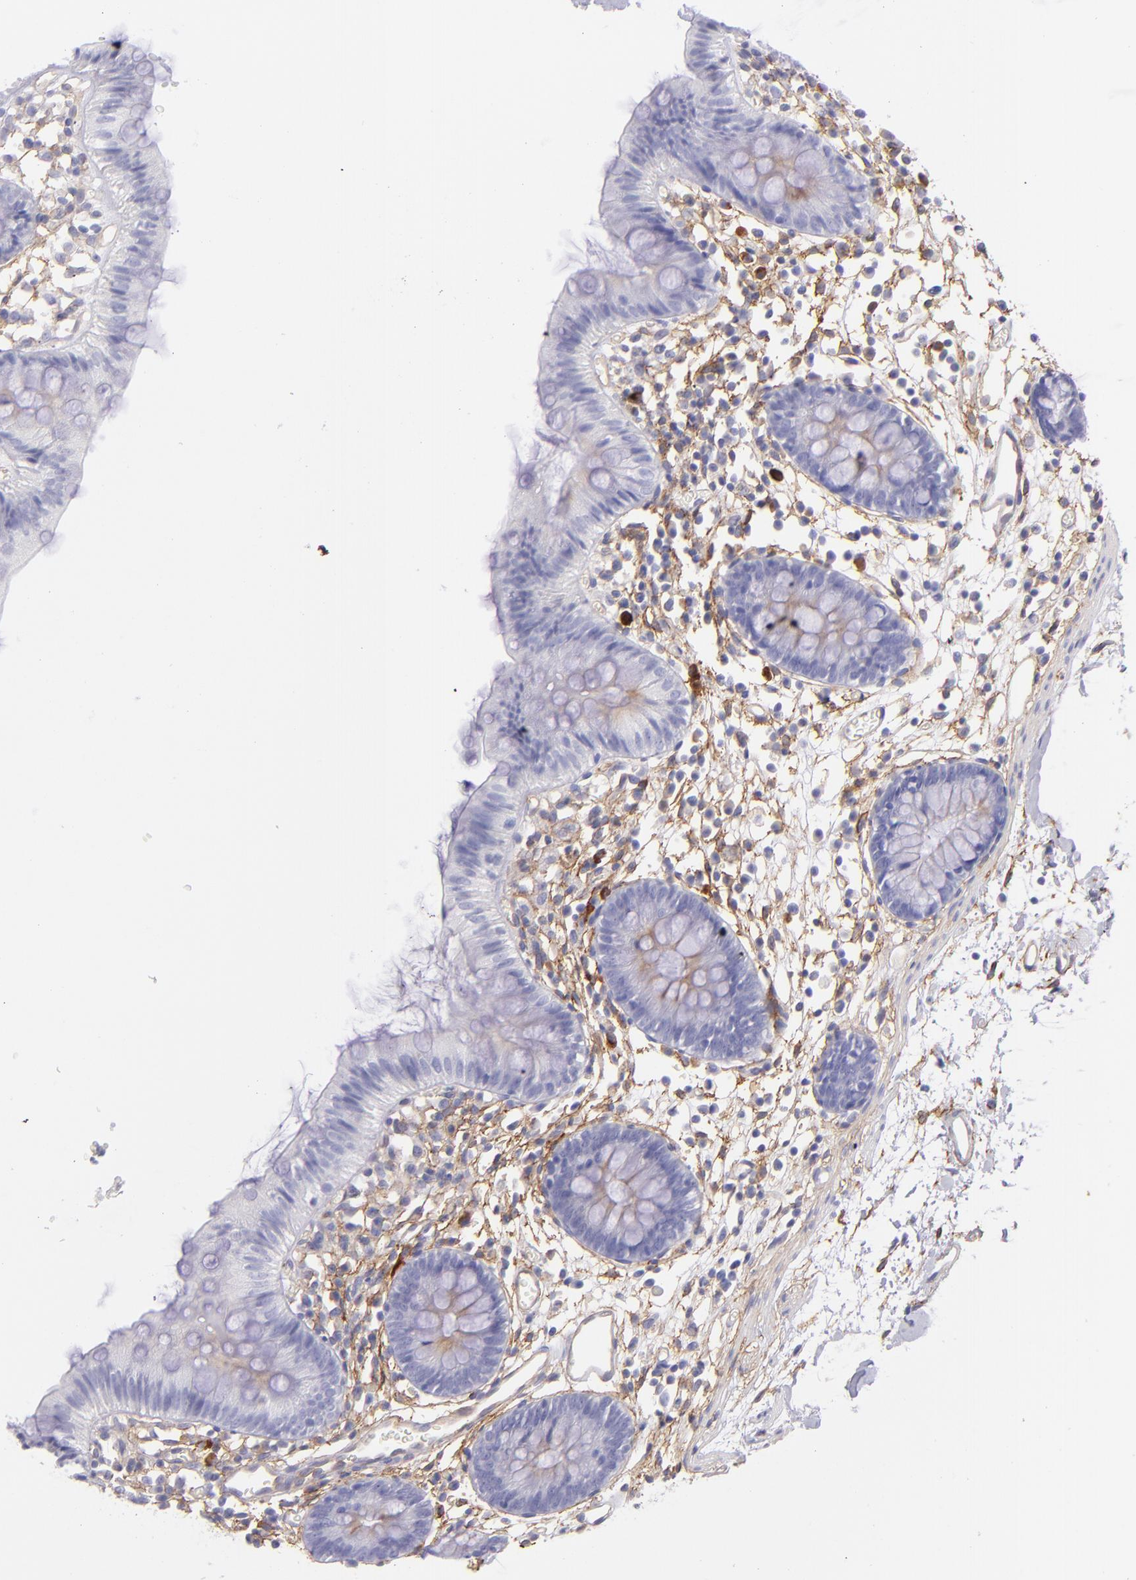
{"staining": {"intensity": "negative", "quantity": "none", "location": "none"}, "tissue": "colon", "cell_type": "Endothelial cells", "image_type": "normal", "snomed": [{"axis": "morphology", "description": "Normal tissue, NOS"}, {"axis": "topography", "description": "Colon"}], "caption": "Colon was stained to show a protein in brown. There is no significant staining in endothelial cells. The staining was performed using DAB (3,3'-diaminobenzidine) to visualize the protein expression in brown, while the nuclei were stained in blue with hematoxylin (Magnification: 20x).", "gene": "CD81", "patient": {"sex": "male", "age": 14}}